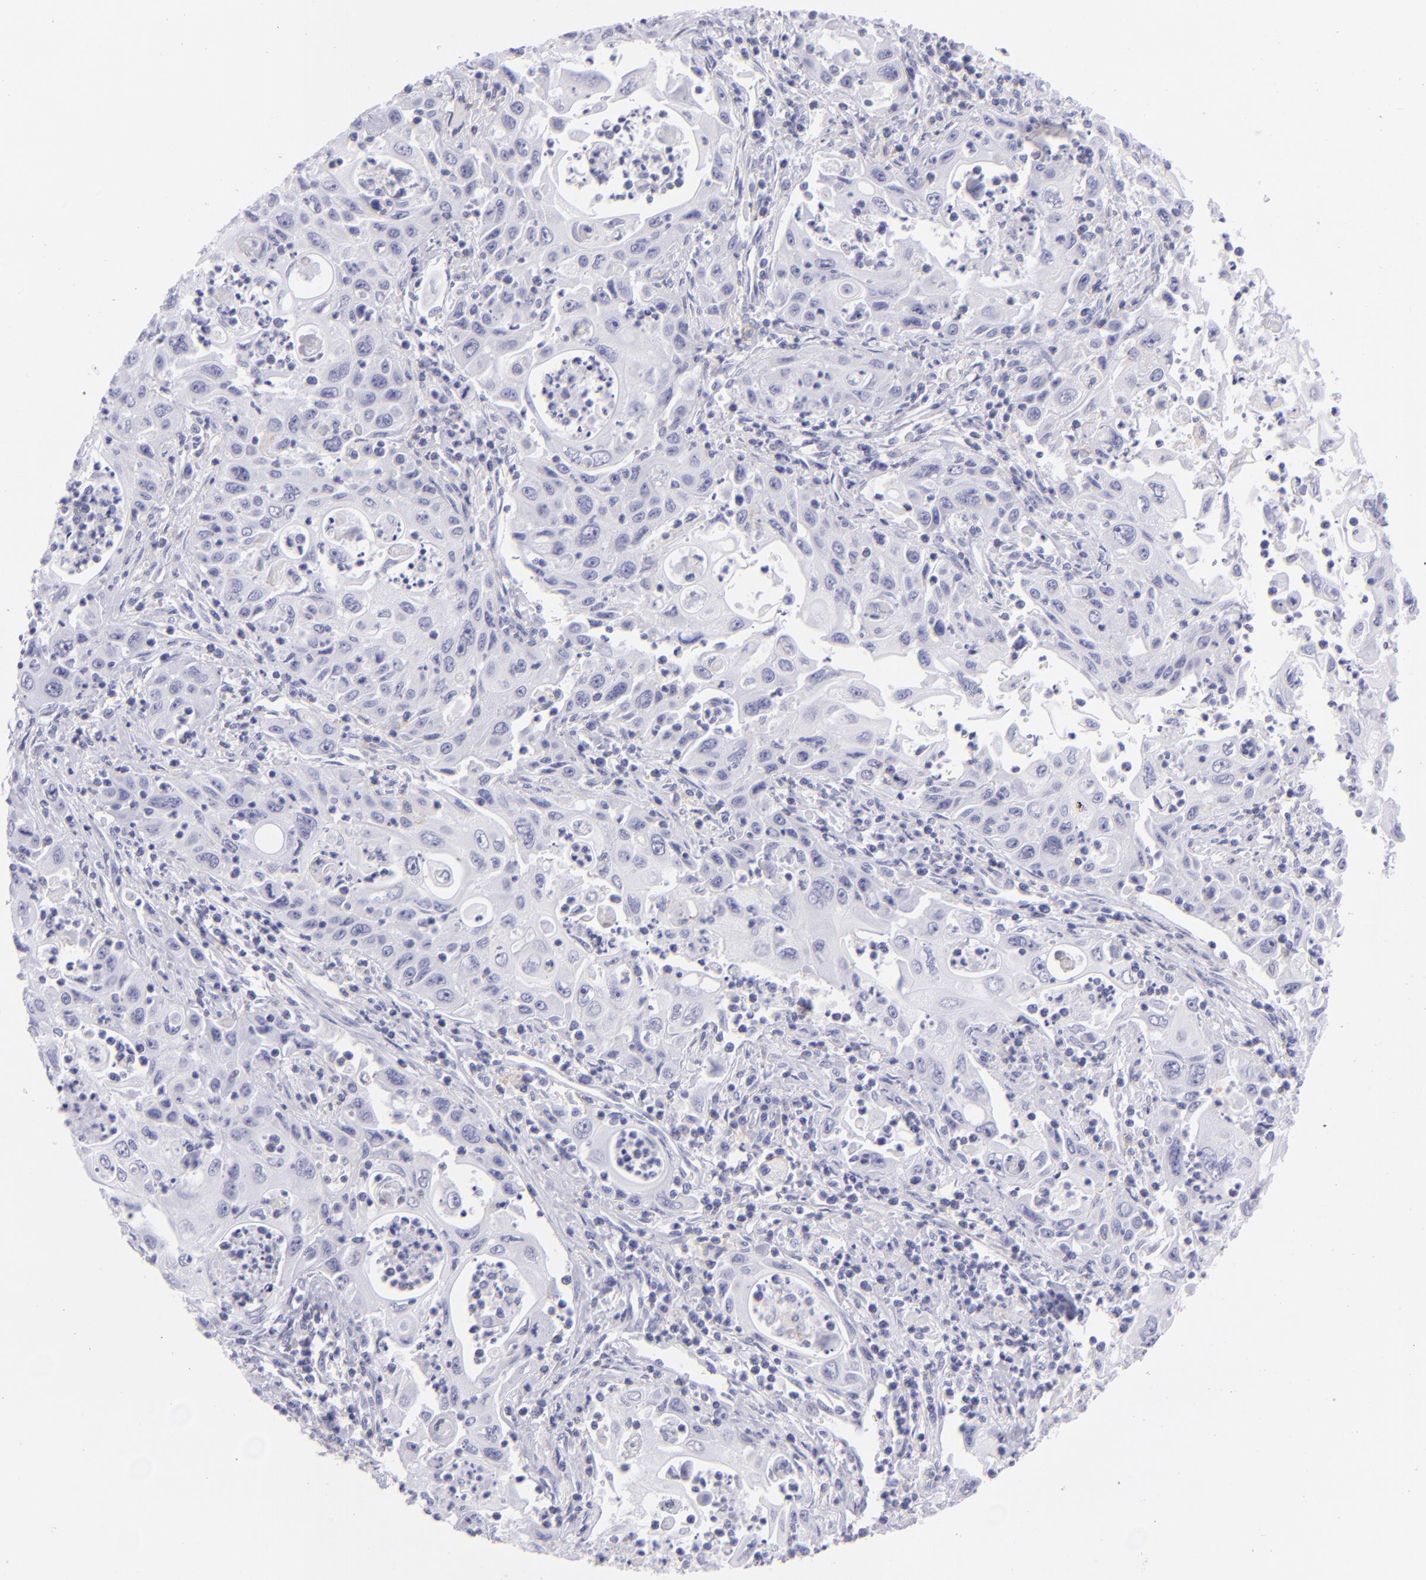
{"staining": {"intensity": "negative", "quantity": "none", "location": "none"}, "tissue": "pancreatic cancer", "cell_type": "Tumor cells", "image_type": "cancer", "snomed": [{"axis": "morphology", "description": "Adenocarcinoma, NOS"}, {"axis": "topography", "description": "Pancreas"}], "caption": "Human pancreatic cancer (adenocarcinoma) stained for a protein using immunohistochemistry displays no staining in tumor cells.", "gene": "CD72", "patient": {"sex": "male", "age": 70}}